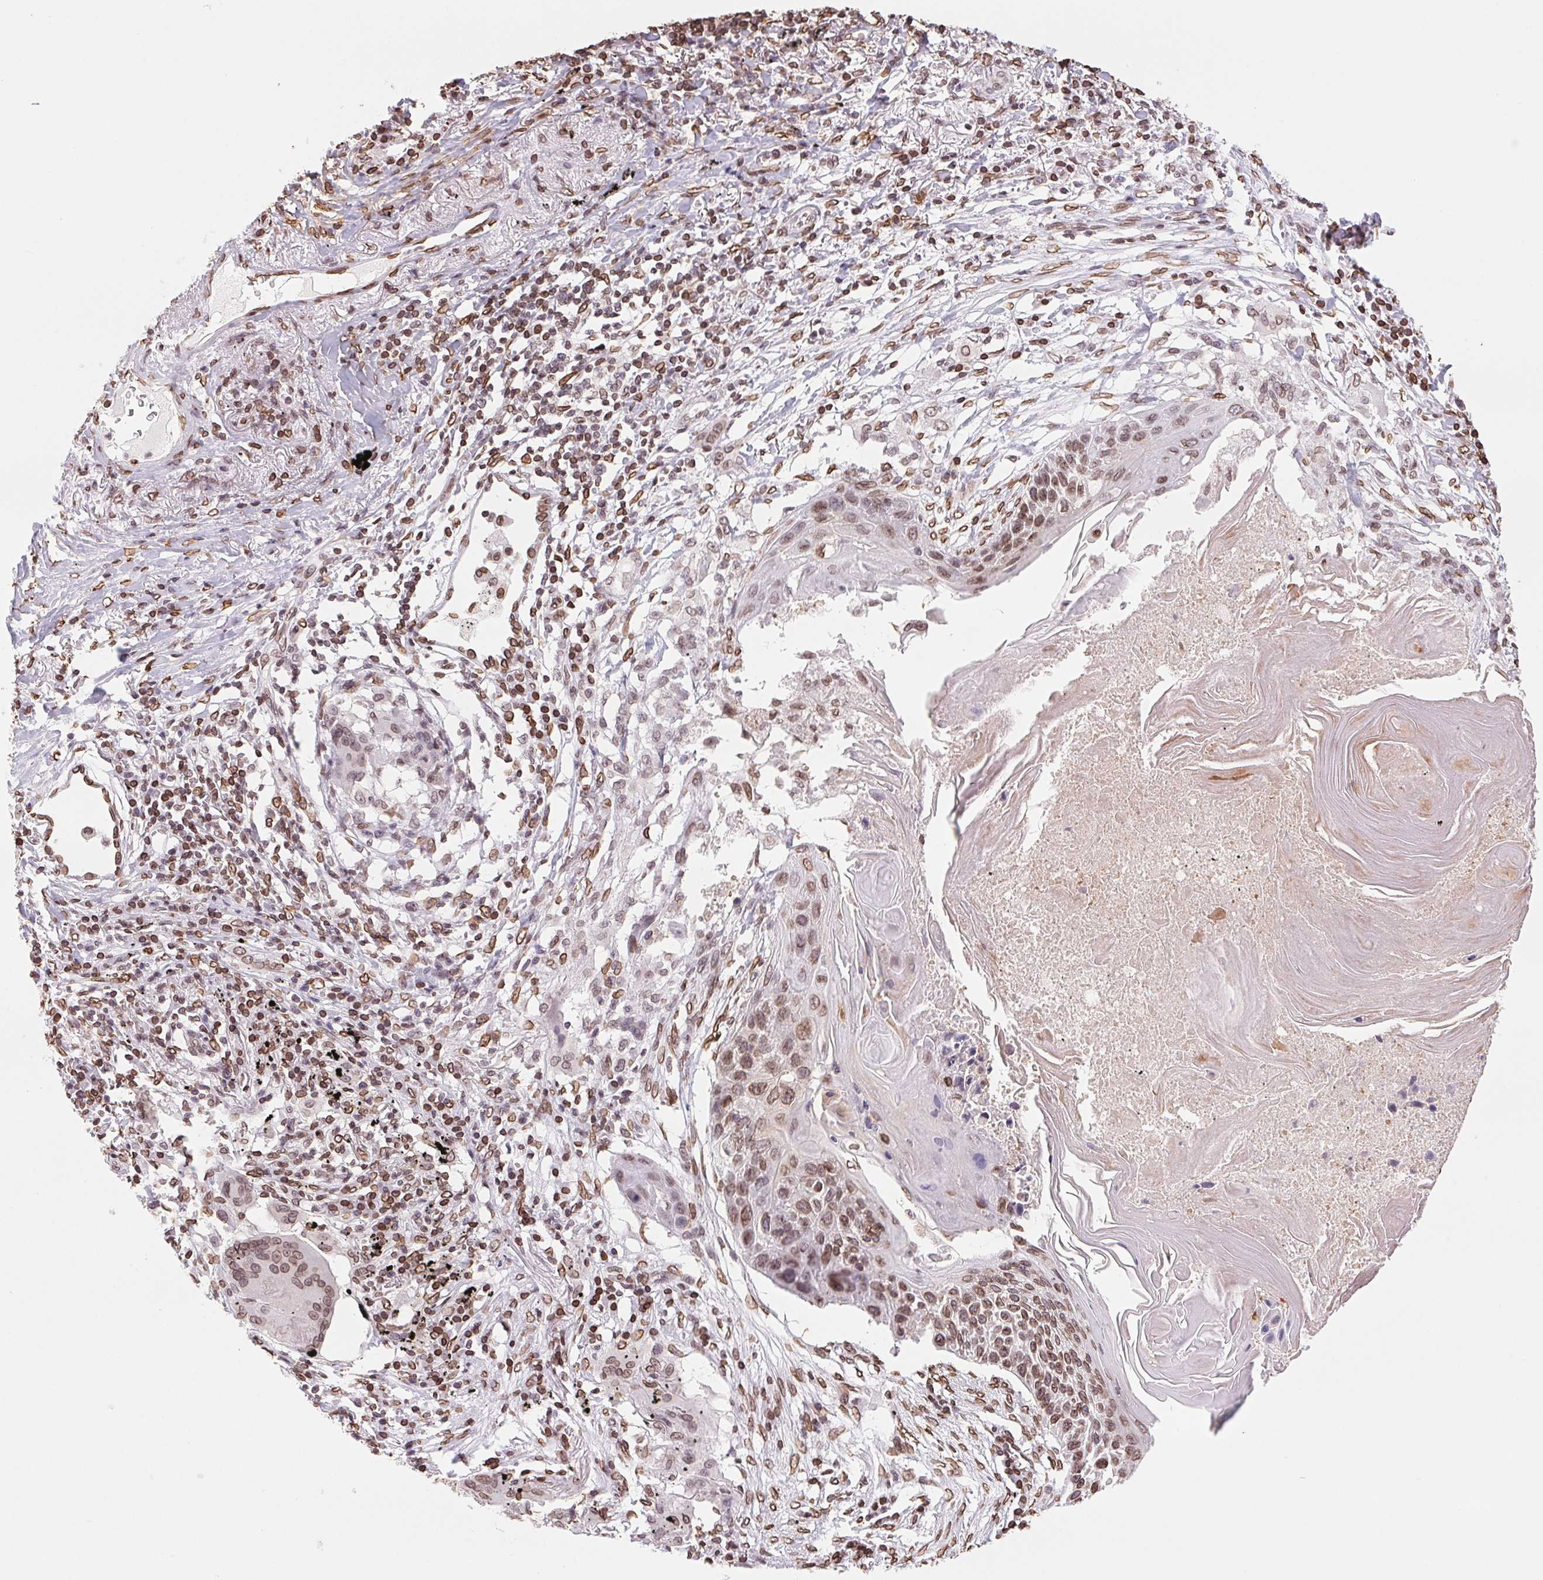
{"staining": {"intensity": "moderate", "quantity": ">75%", "location": "cytoplasmic/membranous,nuclear"}, "tissue": "lung cancer", "cell_type": "Tumor cells", "image_type": "cancer", "snomed": [{"axis": "morphology", "description": "Squamous cell carcinoma, NOS"}, {"axis": "topography", "description": "Lung"}], "caption": "An immunohistochemistry (IHC) image of tumor tissue is shown. Protein staining in brown shows moderate cytoplasmic/membranous and nuclear positivity in lung squamous cell carcinoma within tumor cells.", "gene": "LMNB2", "patient": {"sex": "male", "age": 78}}